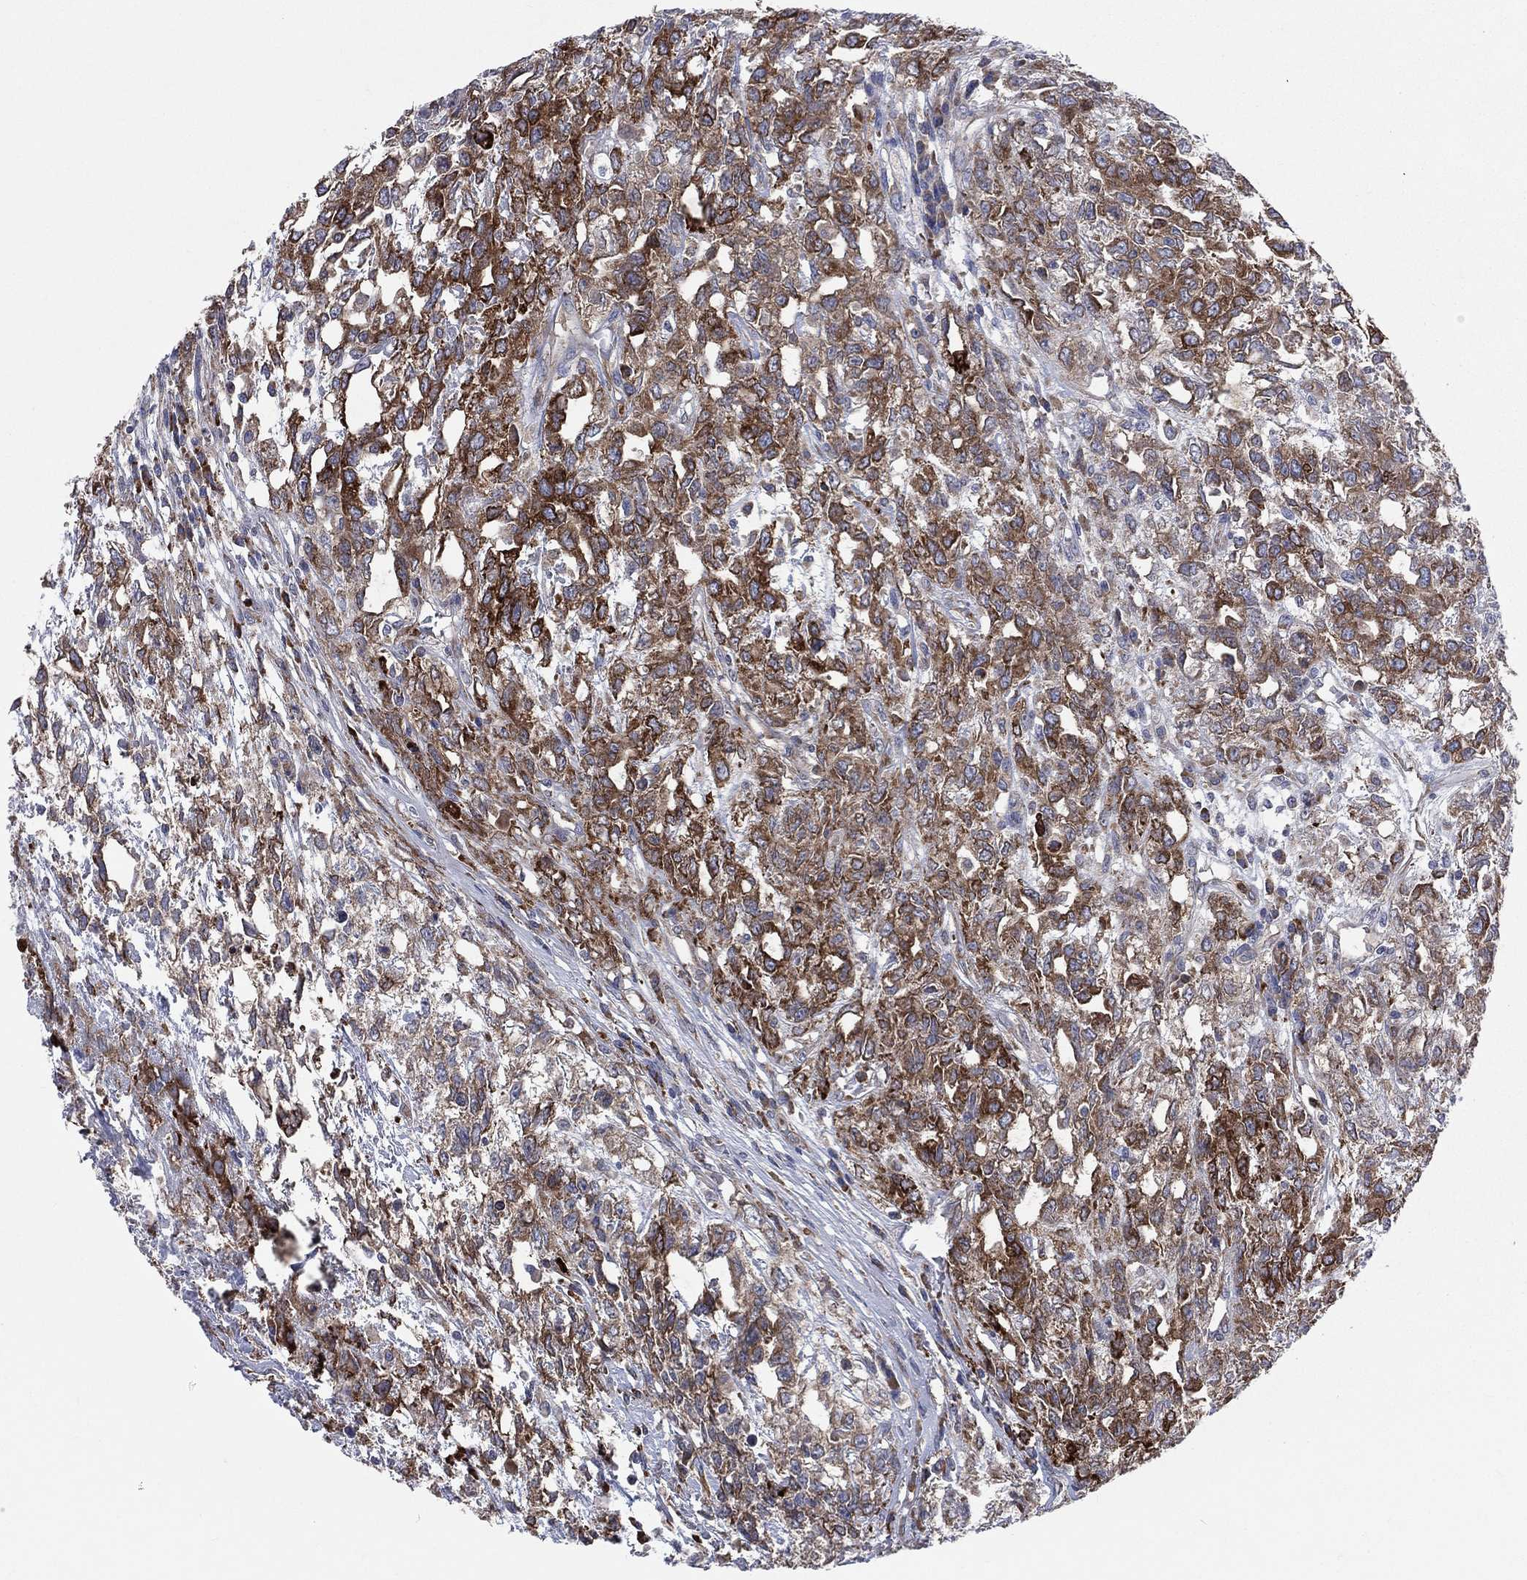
{"staining": {"intensity": "strong", "quantity": ">75%", "location": "cytoplasmic/membranous"}, "tissue": "testis cancer", "cell_type": "Tumor cells", "image_type": "cancer", "snomed": [{"axis": "morphology", "description": "Seminoma, NOS"}, {"axis": "topography", "description": "Testis"}], "caption": "The photomicrograph reveals a brown stain indicating the presence of a protein in the cytoplasmic/membranous of tumor cells in testis cancer (seminoma). The staining is performed using DAB brown chromogen to label protein expression. The nuclei are counter-stained blue using hematoxylin.", "gene": "CCDC159", "patient": {"sex": "male", "age": 52}}